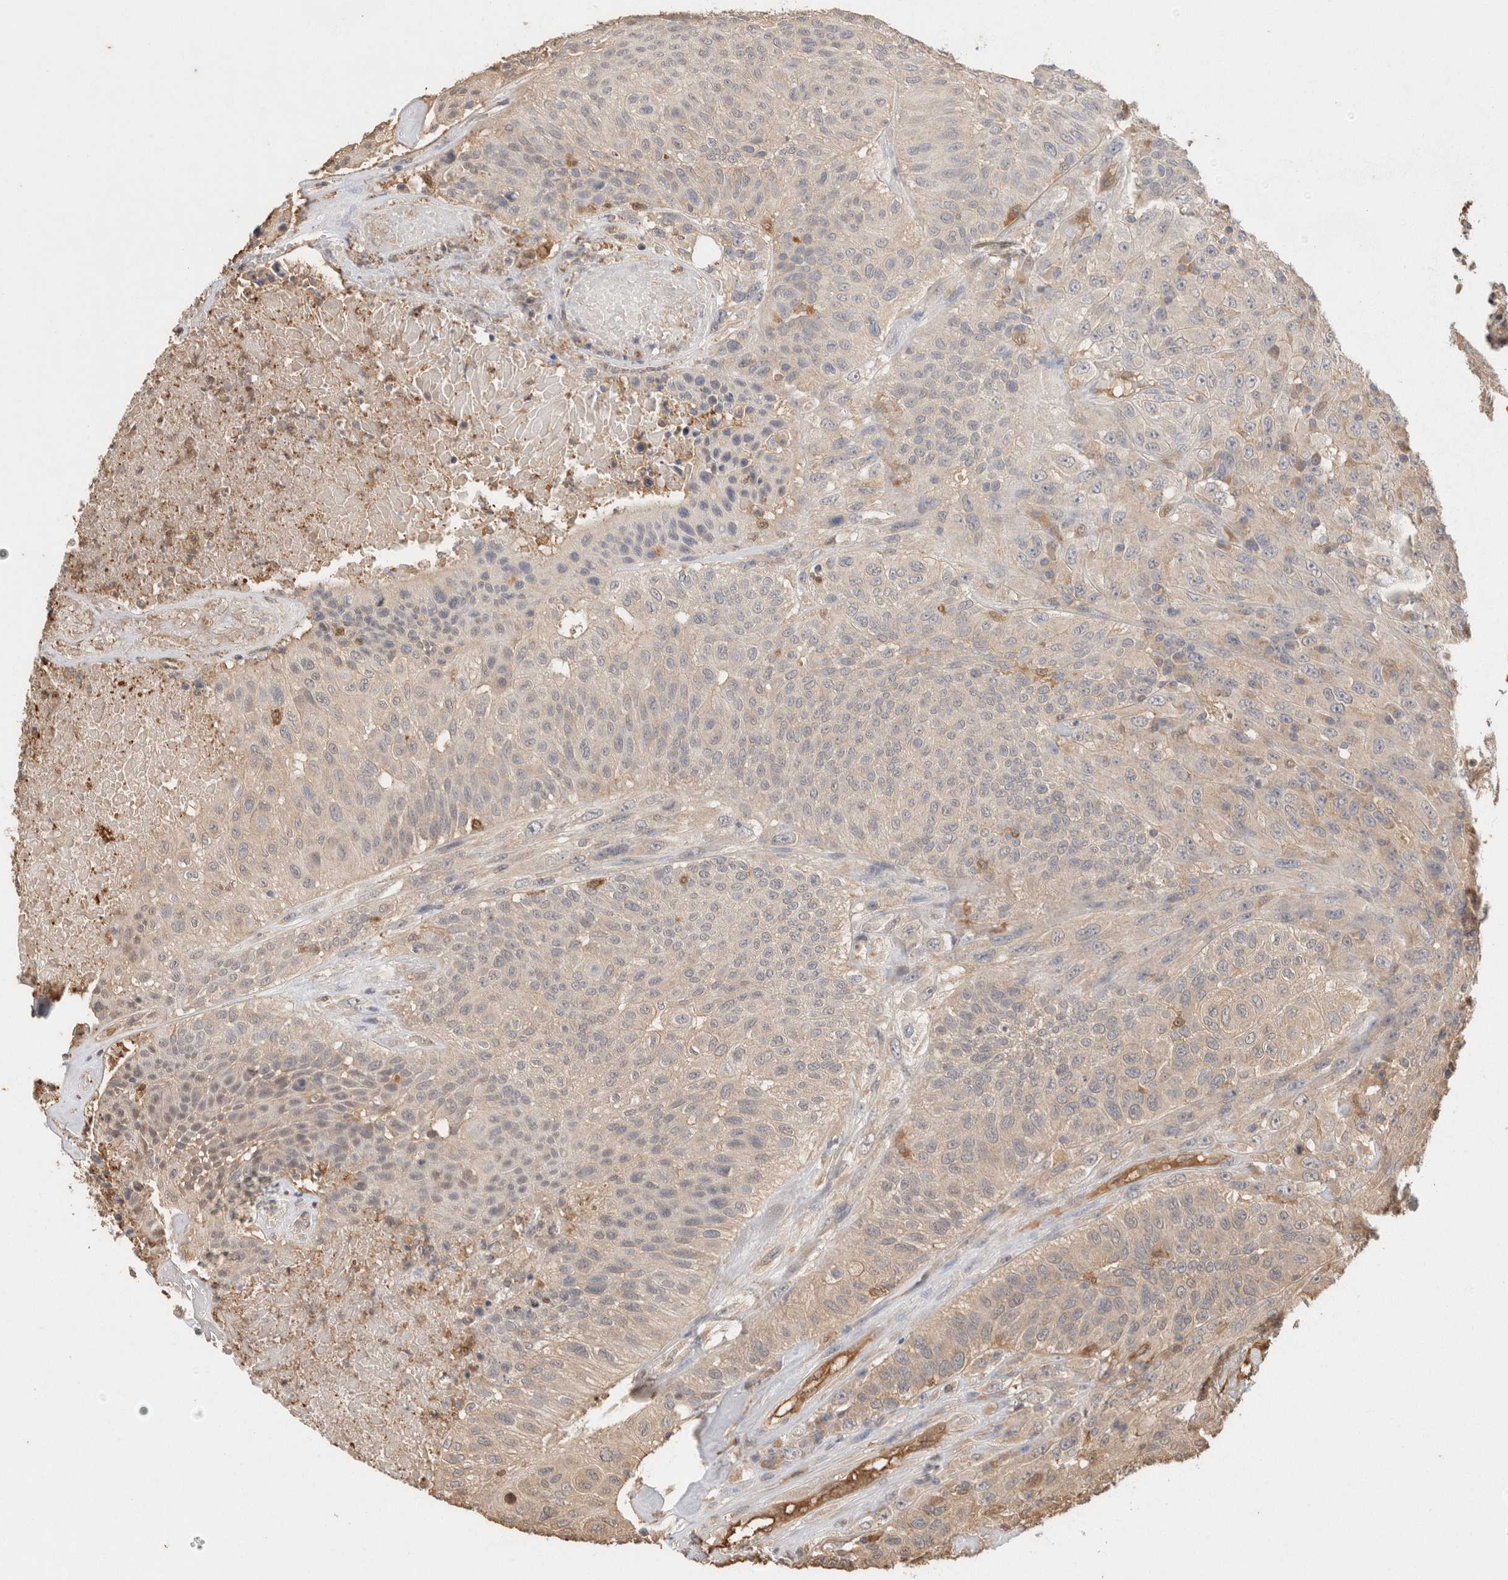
{"staining": {"intensity": "negative", "quantity": "none", "location": "none"}, "tissue": "urothelial cancer", "cell_type": "Tumor cells", "image_type": "cancer", "snomed": [{"axis": "morphology", "description": "Urothelial carcinoma, High grade"}, {"axis": "topography", "description": "Urinary bladder"}], "caption": "Protein analysis of urothelial carcinoma (high-grade) demonstrates no significant expression in tumor cells. Nuclei are stained in blue.", "gene": "YWHAH", "patient": {"sex": "male", "age": 66}}